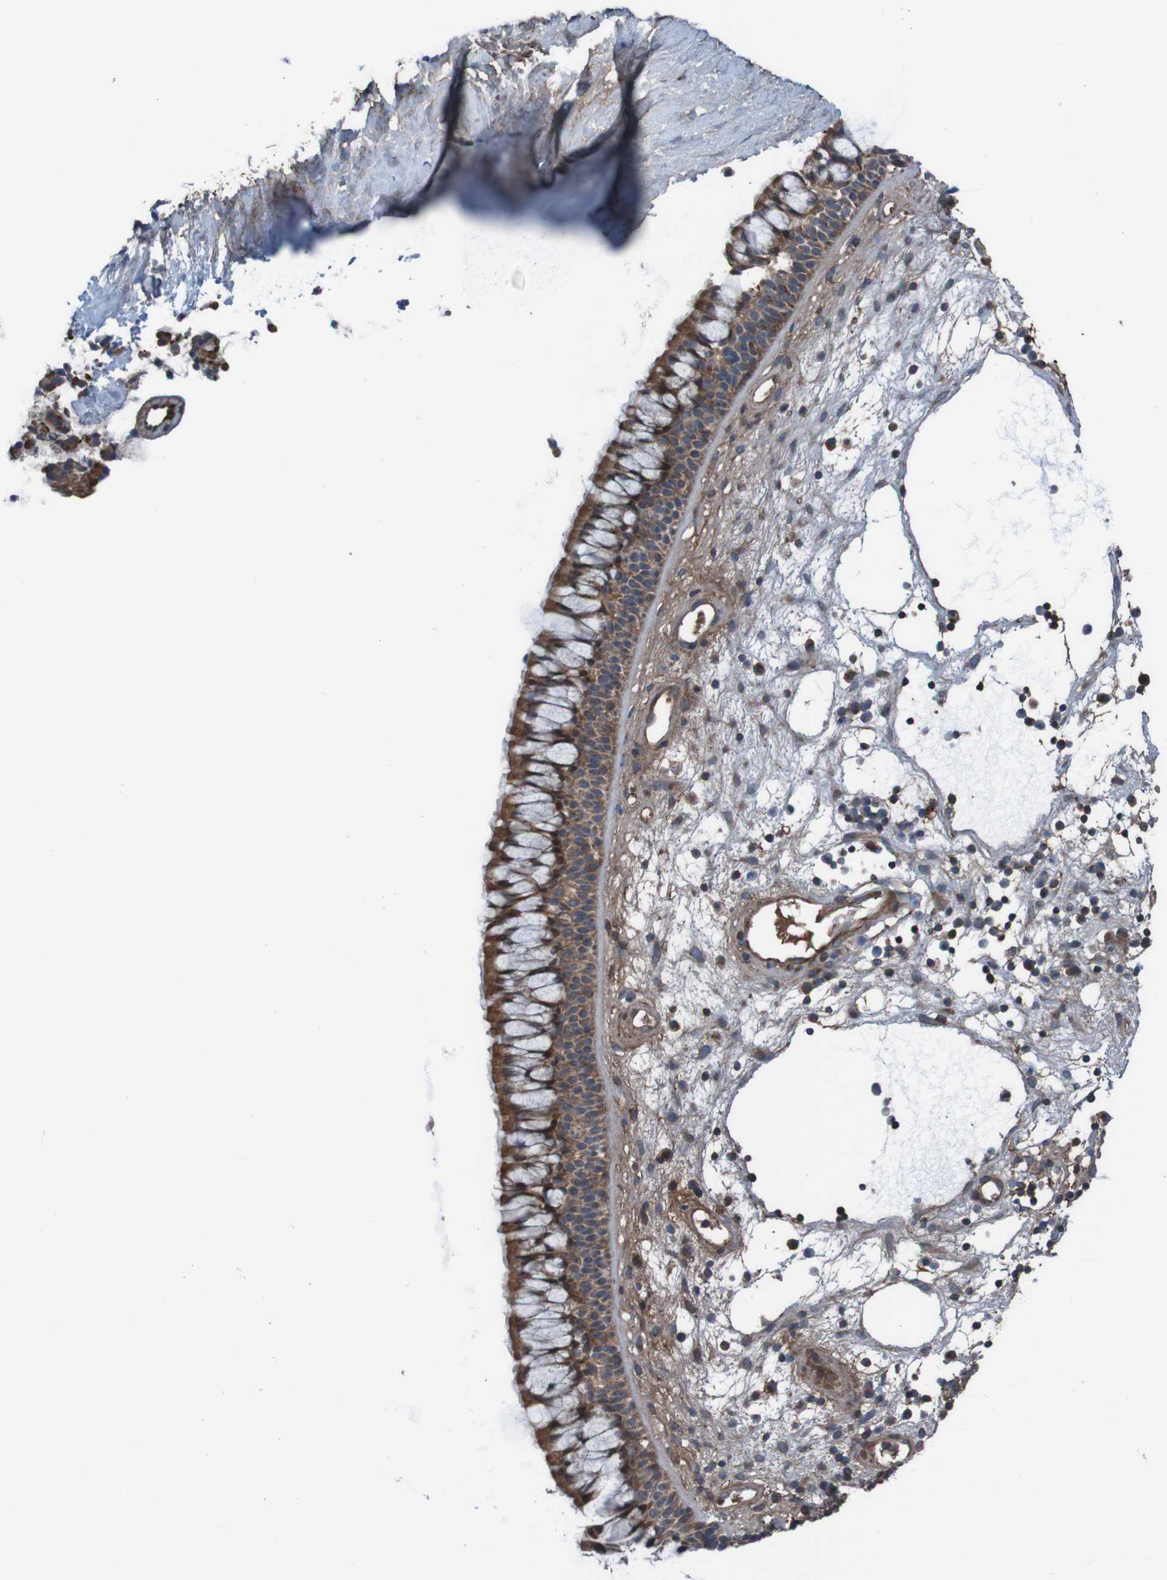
{"staining": {"intensity": "strong", "quantity": ">75%", "location": "cytoplasmic/membranous,nuclear"}, "tissue": "nasopharynx", "cell_type": "Respiratory epithelial cells", "image_type": "normal", "snomed": [{"axis": "morphology", "description": "Normal tissue, NOS"}, {"axis": "morphology", "description": "Inflammation, NOS"}, {"axis": "topography", "description": "Nasopharynx"}], "caption": "High-magnification brightfield microscopy of unremarkable nasopharynx stained with DAB (3,3'-diaminobenzidine) (brown) and counterstained with hematoxylin (blue). respiratory epithelial cells exhibit strong cytoplasmic/membranous,nuclear expression is present in approximately>75% of cells.", "gene": "PDGFB", "patient": {"sex": "male", "age": 48}}